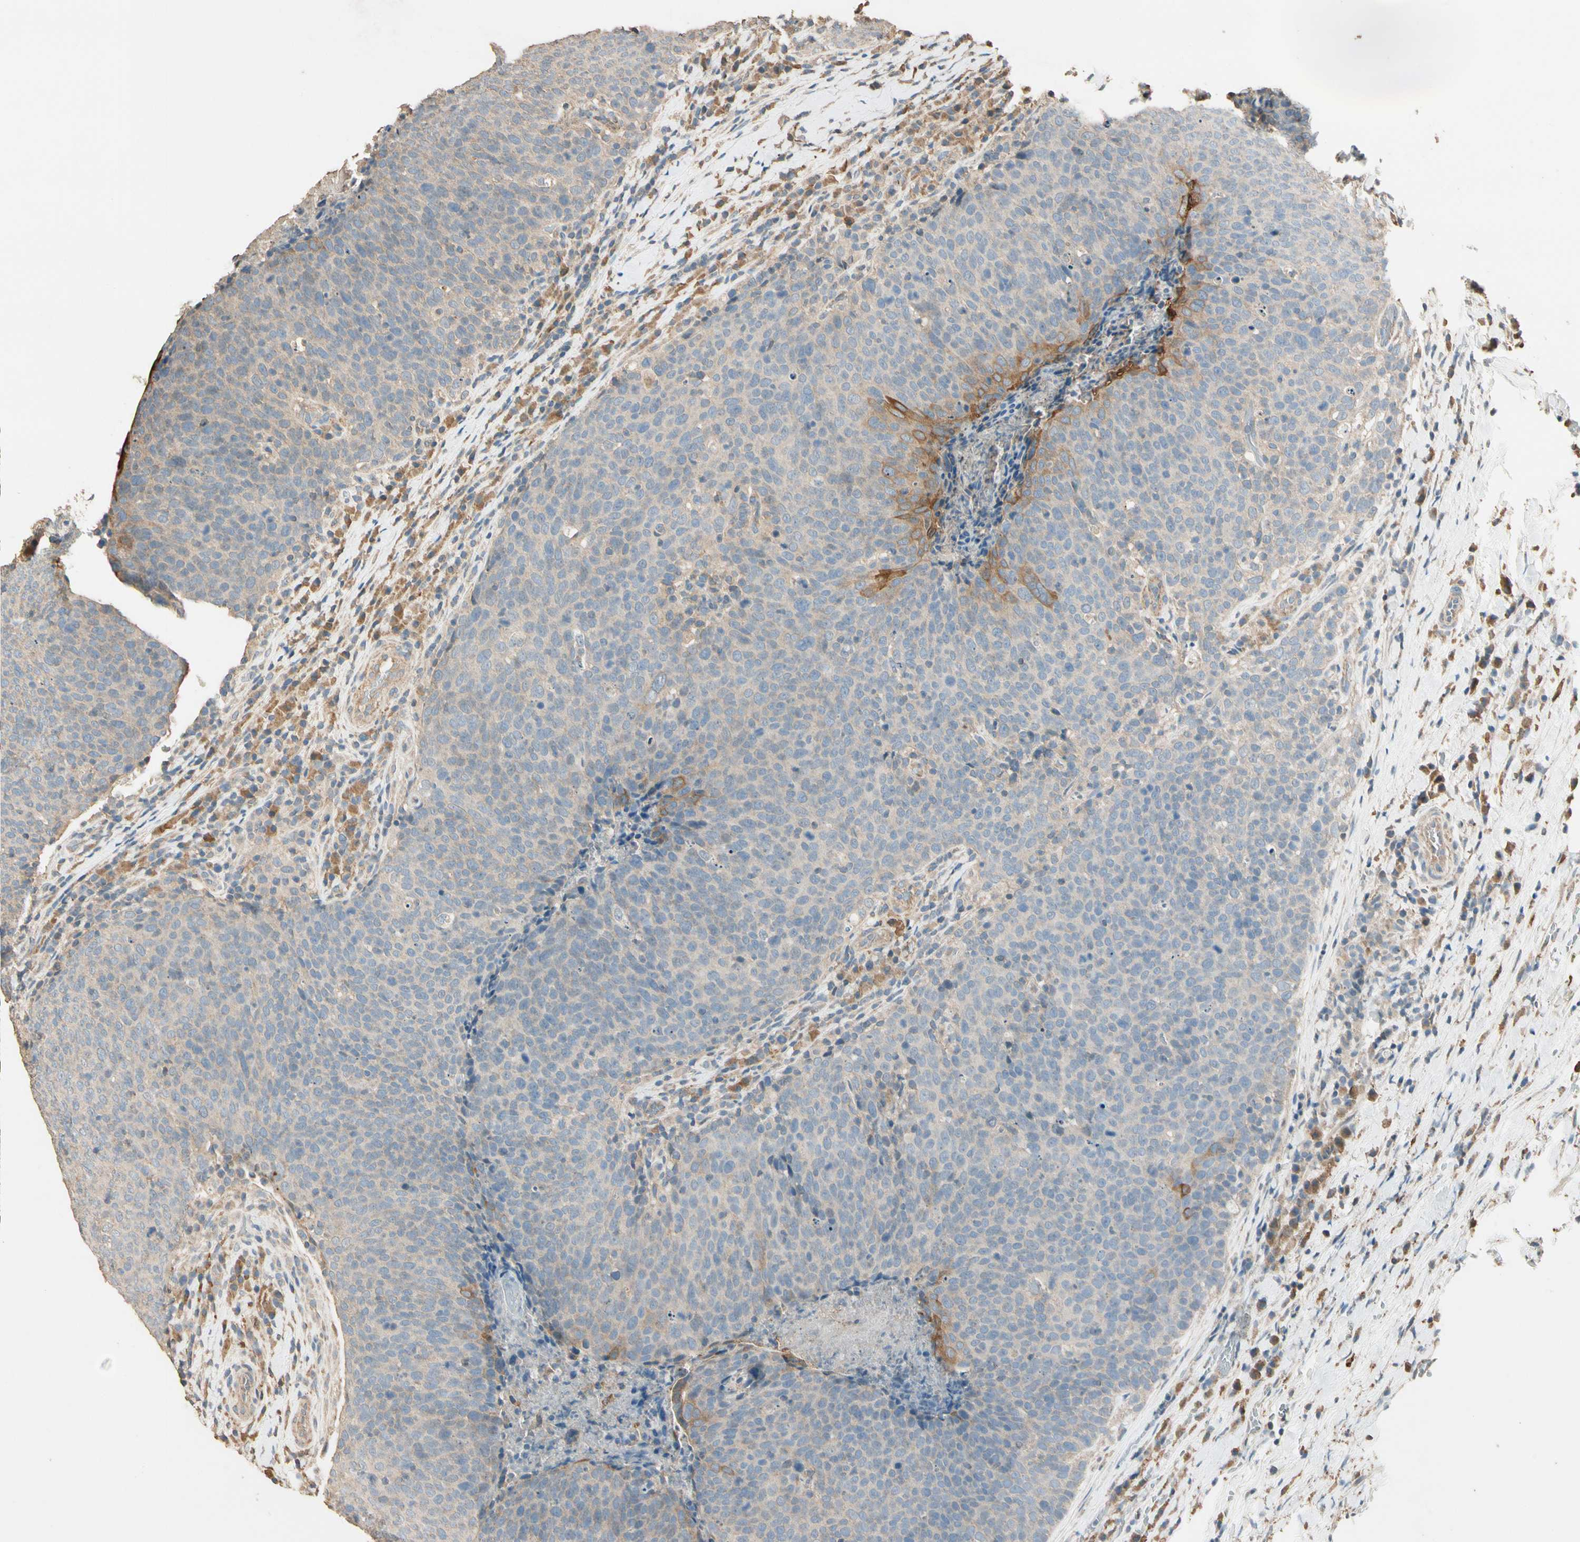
{"staining": {"intensity": "weak", "quantity": "<25%", "location": "cytoplasmic/membranous"}, "tissue": "head and neck cancer", "cell_type": "Tumor cells", "image_type": "cancer", "snomed": [{"axis": "morphology", "description": "Squamous cell carcinoma, NOS"}, {"axis": "morphology", "description": "Squamous cell carcinoma, metastatic, NOS"}, {"axis": "topography", "description": "Lymph node"}, {"axis": "topography", "description": "Head-Neck"}], "caption": "Tumor cells show no significant protein expression in head and neck metastatic squamous cell carcinoma.", "gene": "CDH6", "patient": {"sex": "male", "age": 62}}